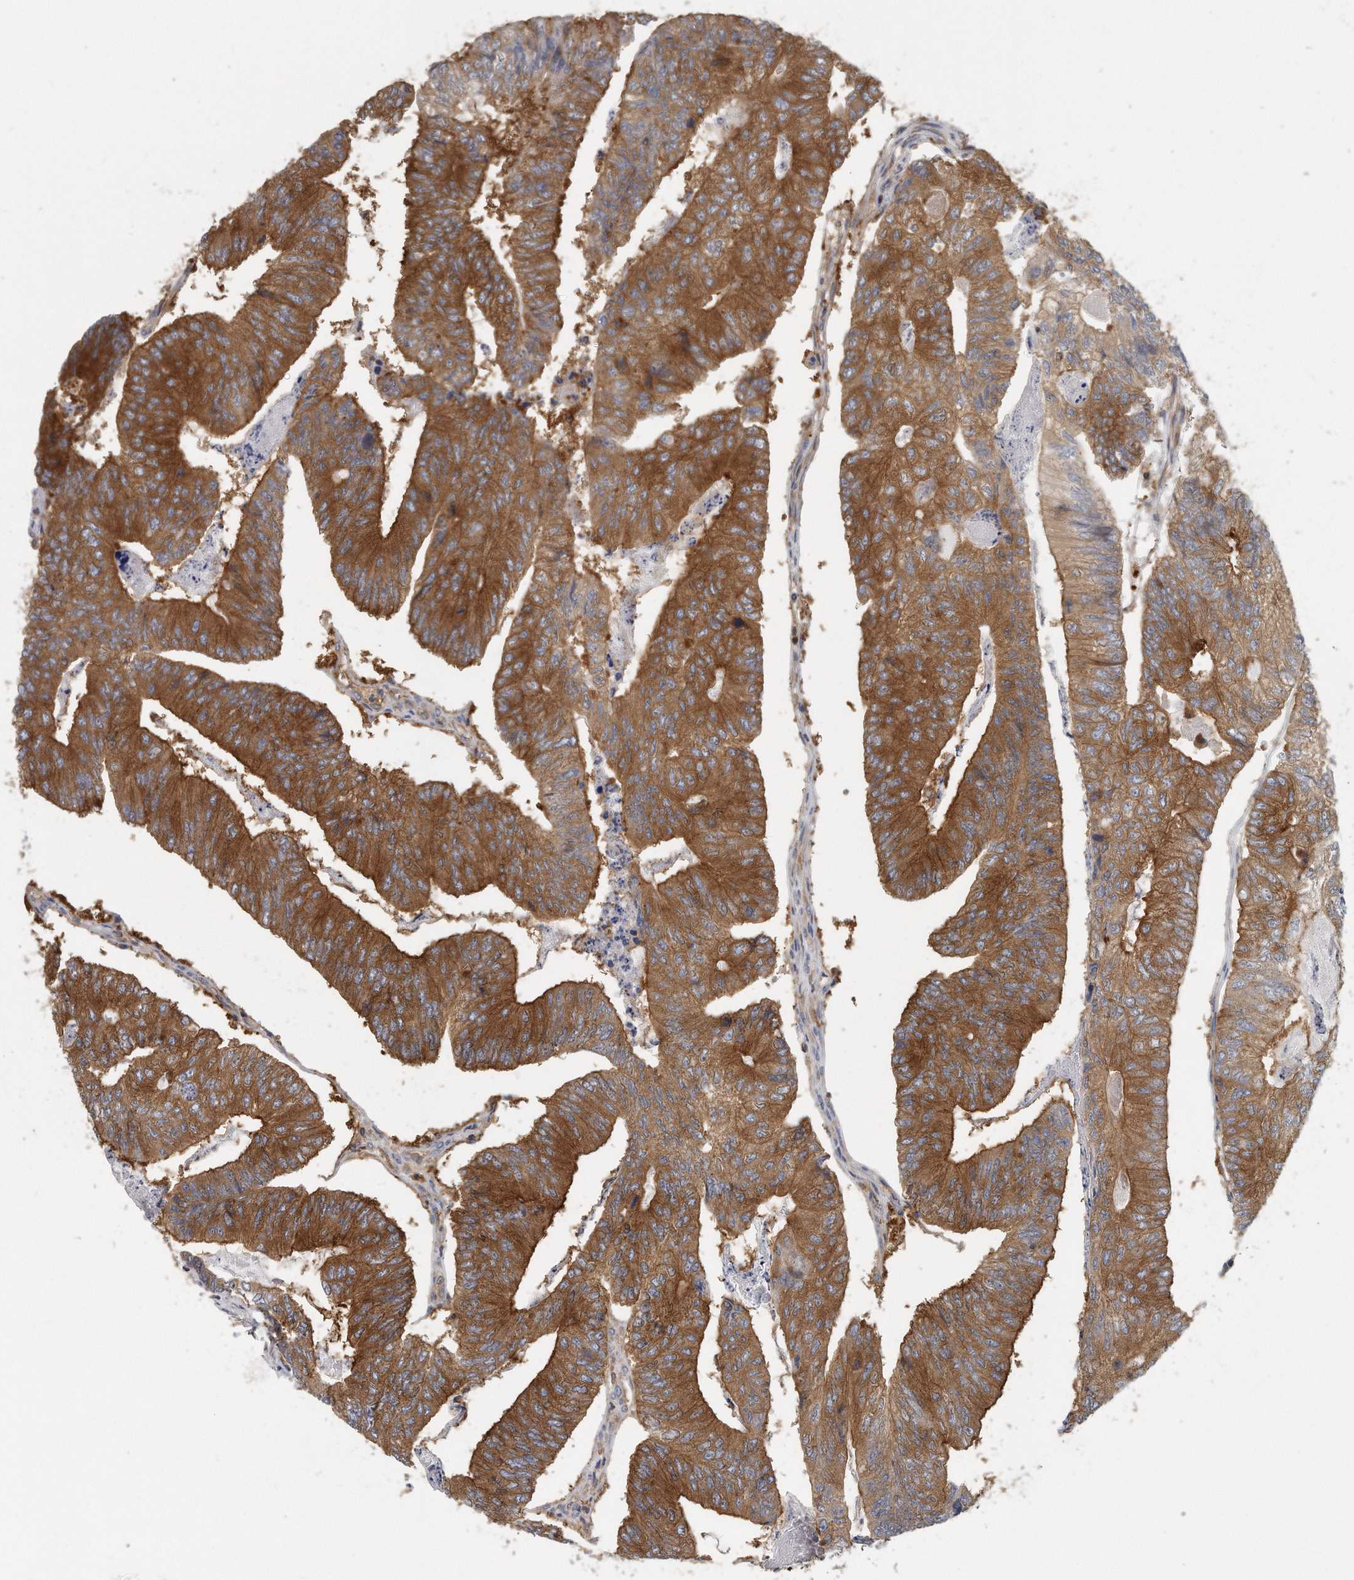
{"staining": {"intensity": "strong", "quantity": ">75%", "location": "cytoplasmic/membranous"}, "tissue": "colorectal cancer", "cell_type": "Tumor cells", "image_type": "cancer", "snomed": [{"axis": "morphology", "description": "Adenocarcinoma, NOS"}, {"axis": "topography", "description": "Colon"}], "caption": "DAB immunohistochemical staining of human adenocarcinoma (colorectal) reveals strong cytoplasmic/membranous protein expression in approximately >75% of tumor cells. Immunohistochemistry (ihc) stains the protein in brown and the nuclei are stained blue.", "gene": "EIF3I", "patient": {"sex": "female", "age": 67}}